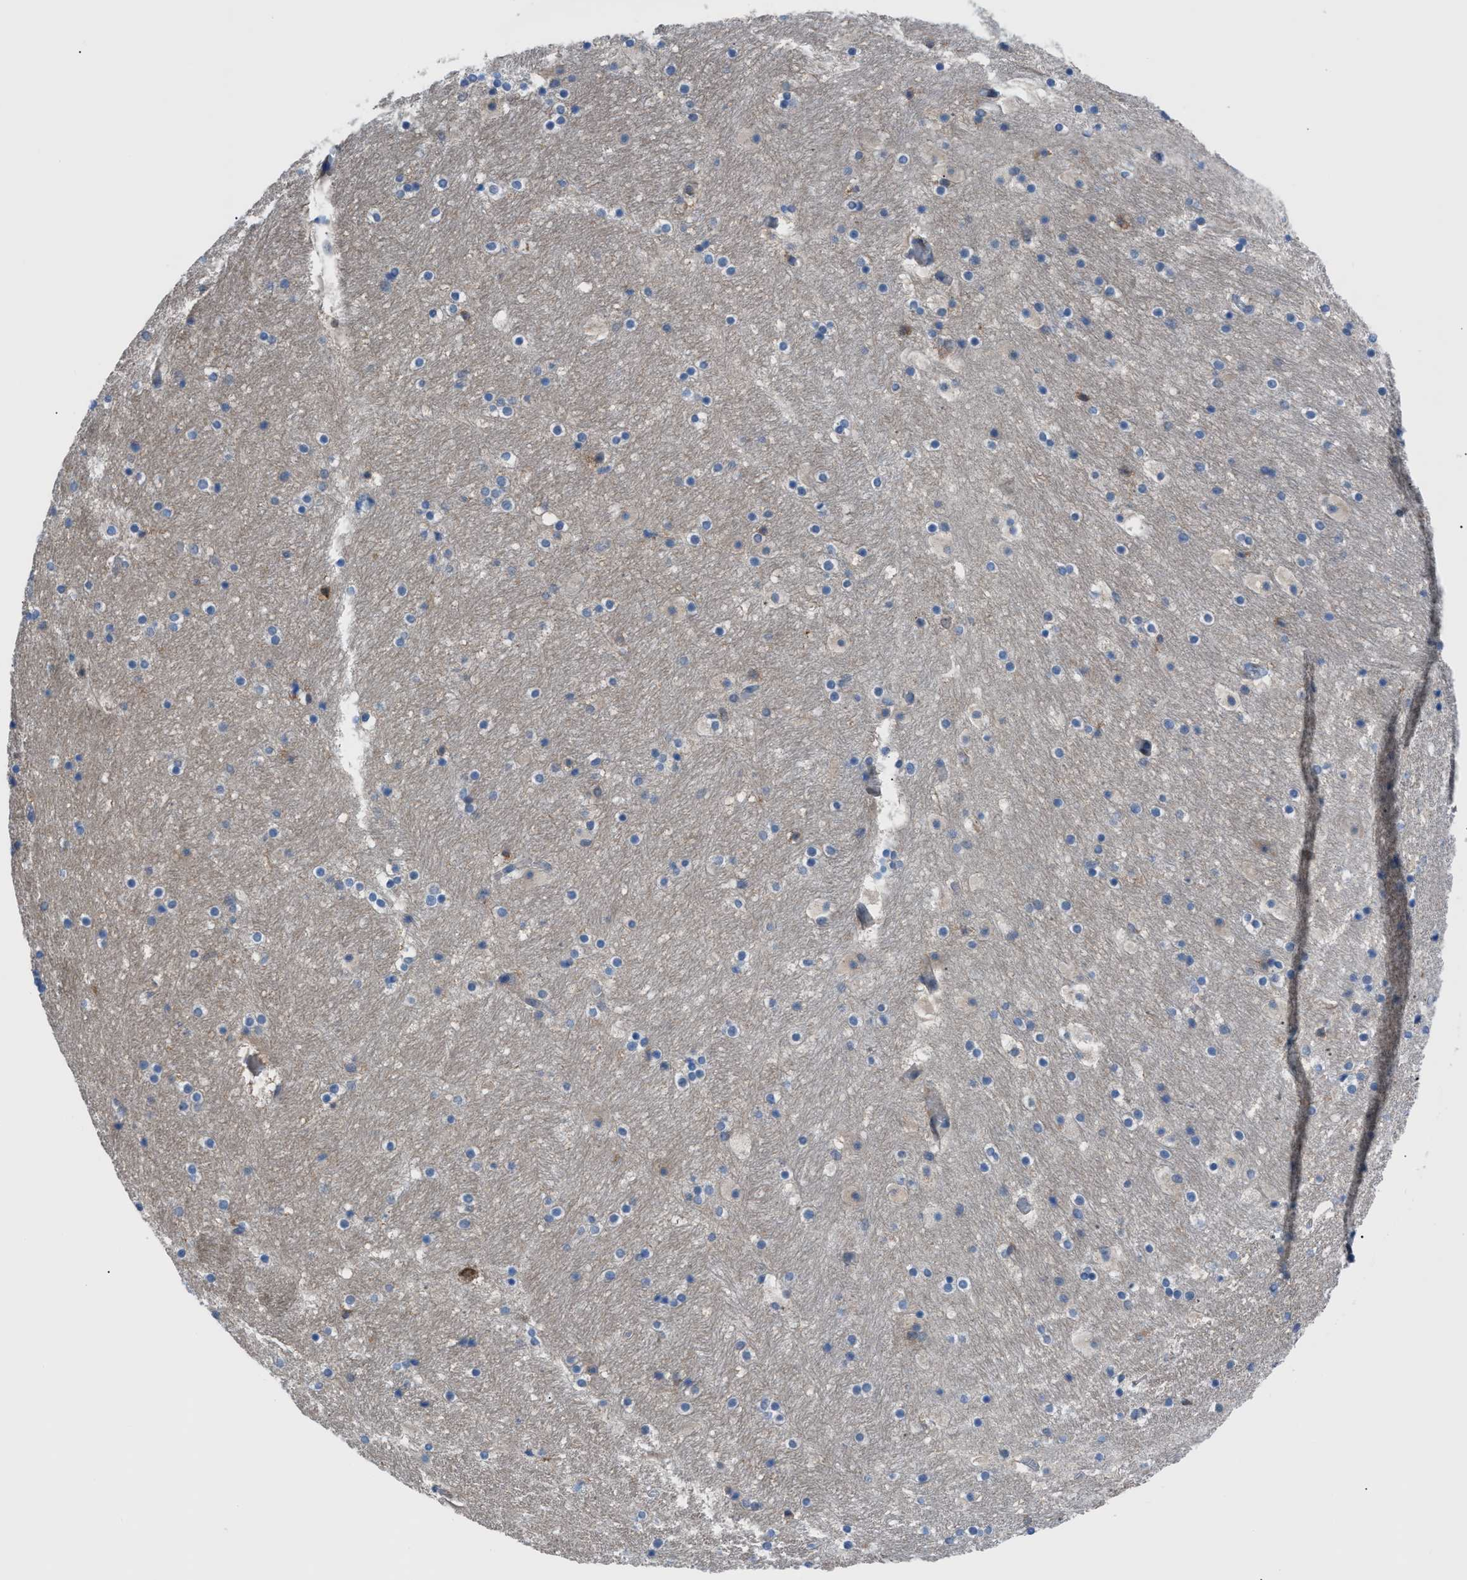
{"staining": {"intensity": "negative", "quantity": "none", "location": "none"}, "tissue": "hippocampus", "cell_type": "Glial cells", "image_type": "normal", "snomed": [{"axis": "morphology", "description": "Normal tissue, NOS"}, {"axis": "topography", "description": "Hippocampus"}], "caption": "This is an IHC photomicrograph of benign human hippocampus. There is no expression in glial cells.", "gene": "TMEM45B", "patient": {"sex": "male", "age": 45}}